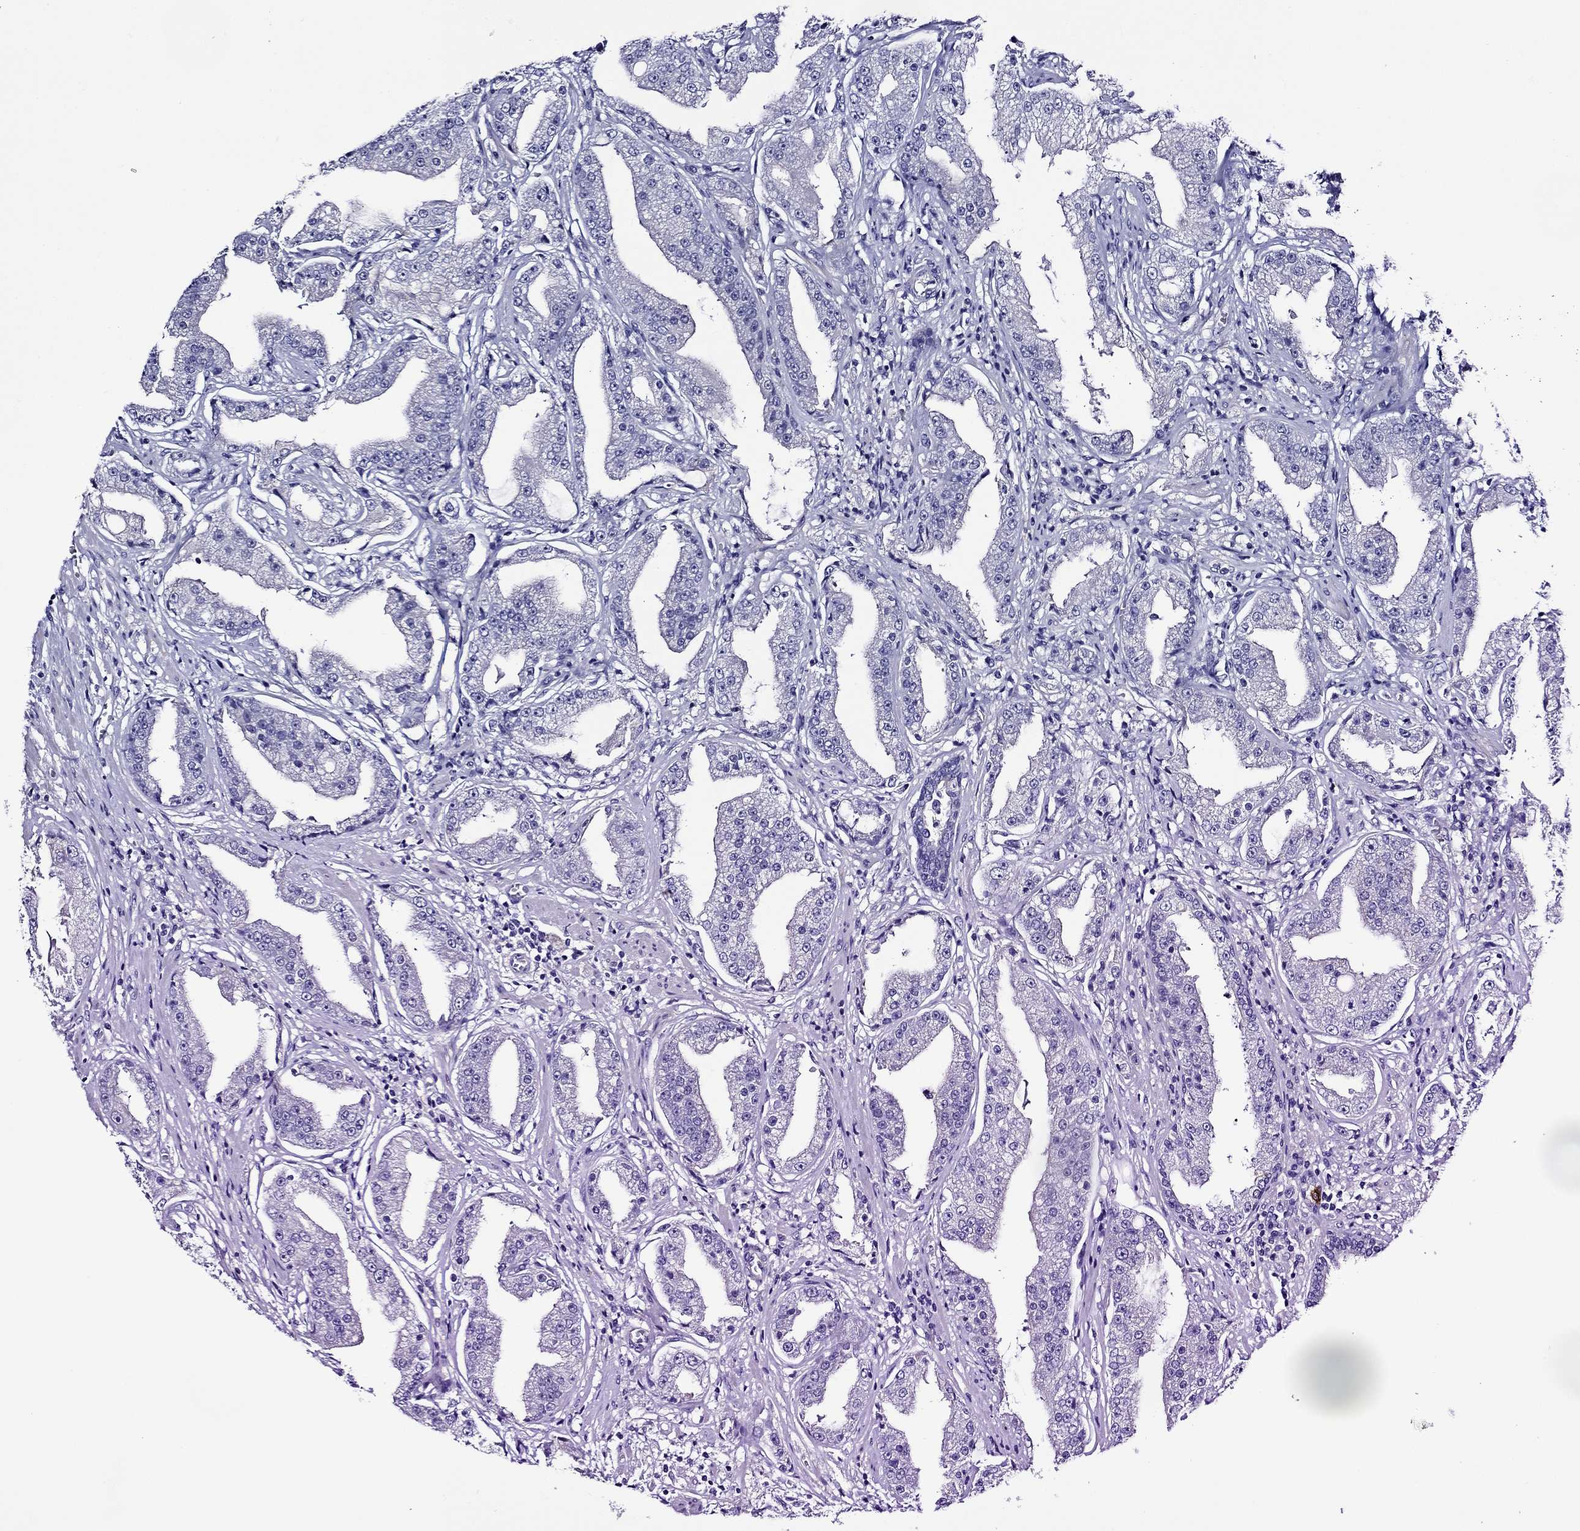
{"staining": {"intensity": "negative", "quantity": "none", "location": "none"}, "tissue": "prostate cancer", "cell_type": "Tumor cells", "image_type": "cancer", "snomed": [{"axis": "morphology", "description": "Adenocarcinoma, Low grade"}, {"axis": "topography", "description": "Prostate"}], "caption": "Tumor cells show no significant staining in prostate cancer (low-grade adenocarcinoma).", "gene": "SCG2", "patient": {"sex": "male", "age": 62}}